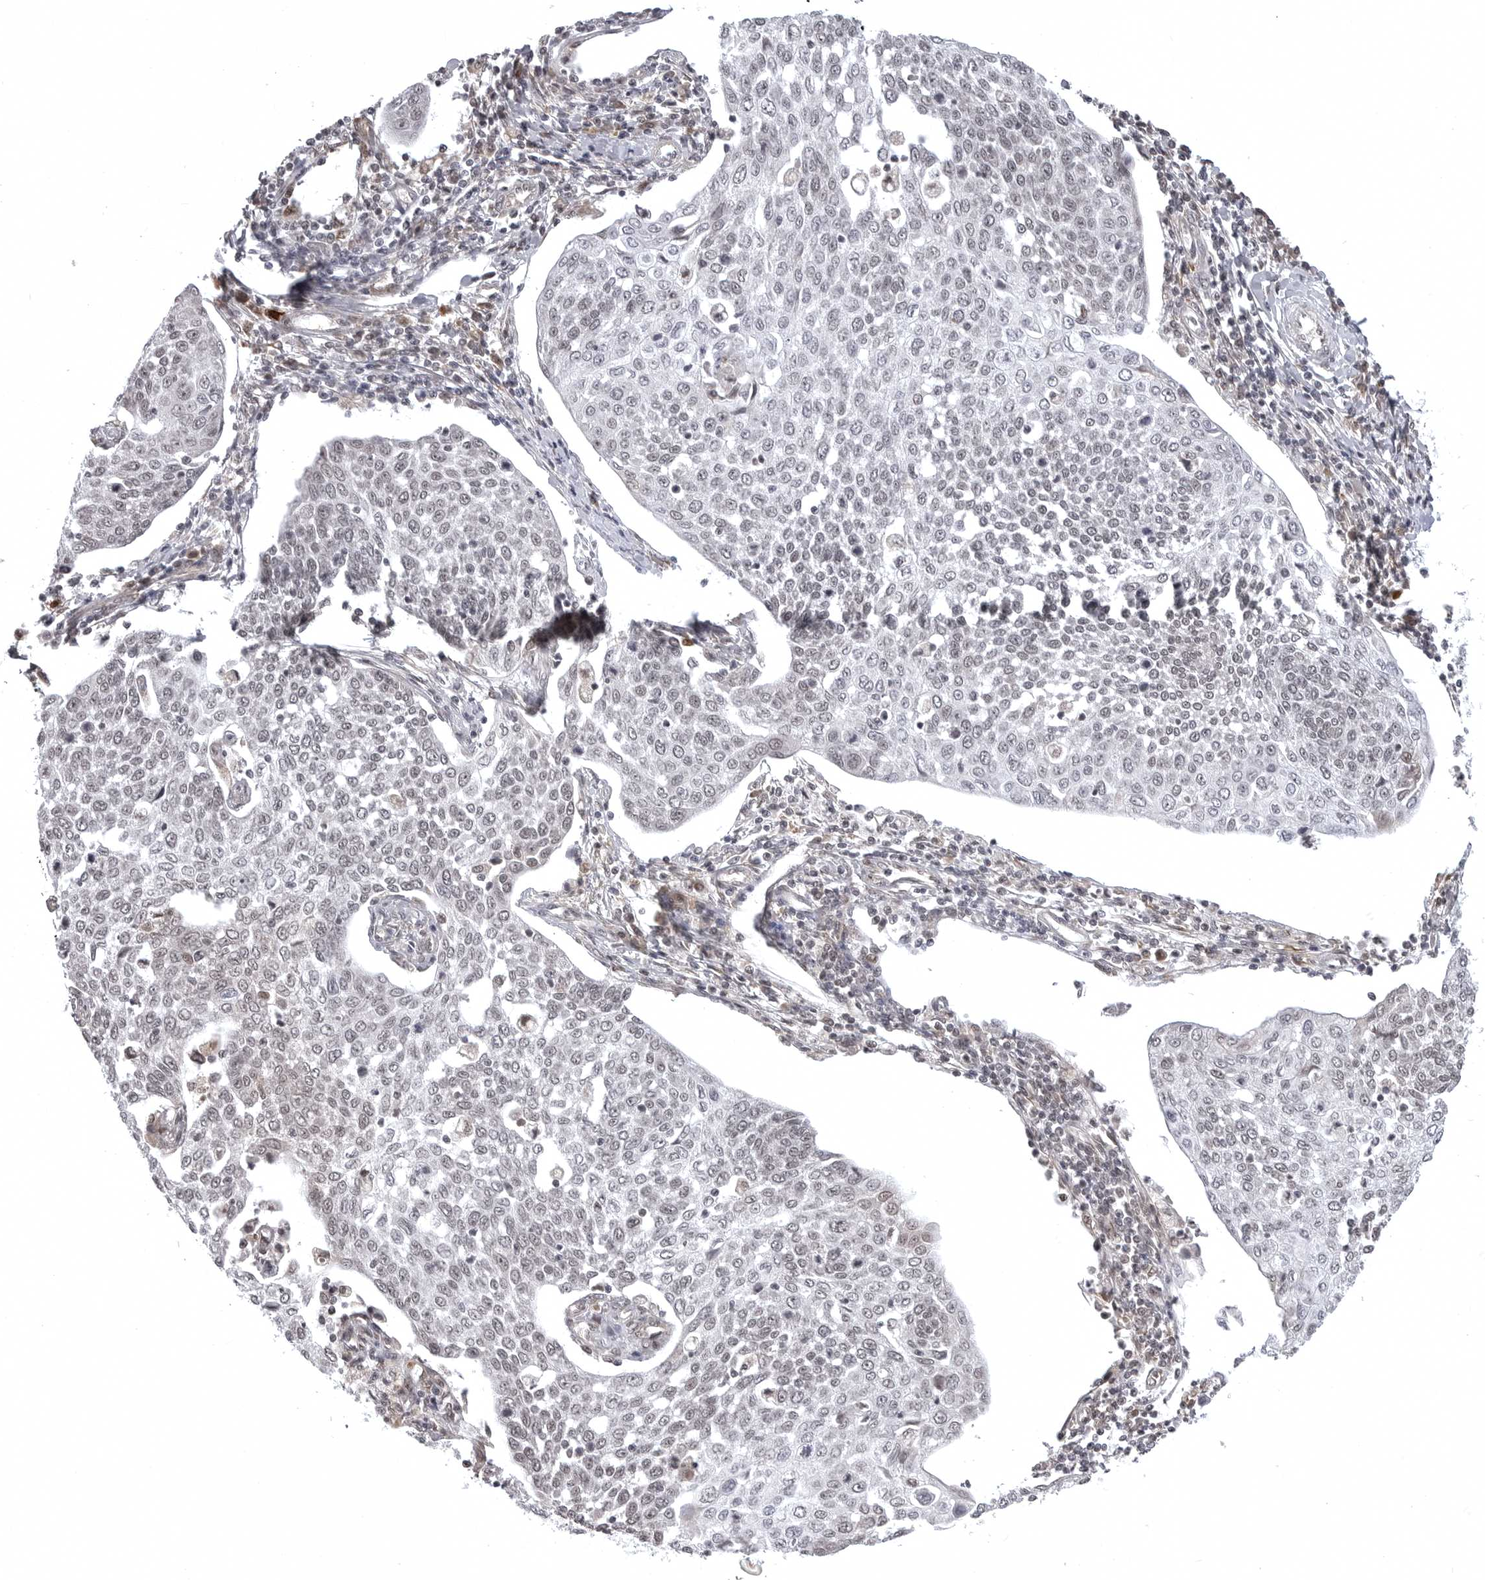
{"staining": {"intensity": "weak", "quantity": "25%-75%", "location": "nuclear"}, "tissue": "cervical cancer", "cell_type": "Tumor cells", "image_type": "cancer", "snomed": [{"axis": "morphology", "description": "Squamous cell carcinoma, NOS"}, {"axis": "topography", "description": "Cervix"}], "caption": "Cervical cancer stained with IHC displays weak nuclear staining in approximately 25%-75% of tumor cells. (IHC, brightfield microscopy, high magnification).", "gene": "PHF3", "patient": {"sex": "female", "age": 34}}